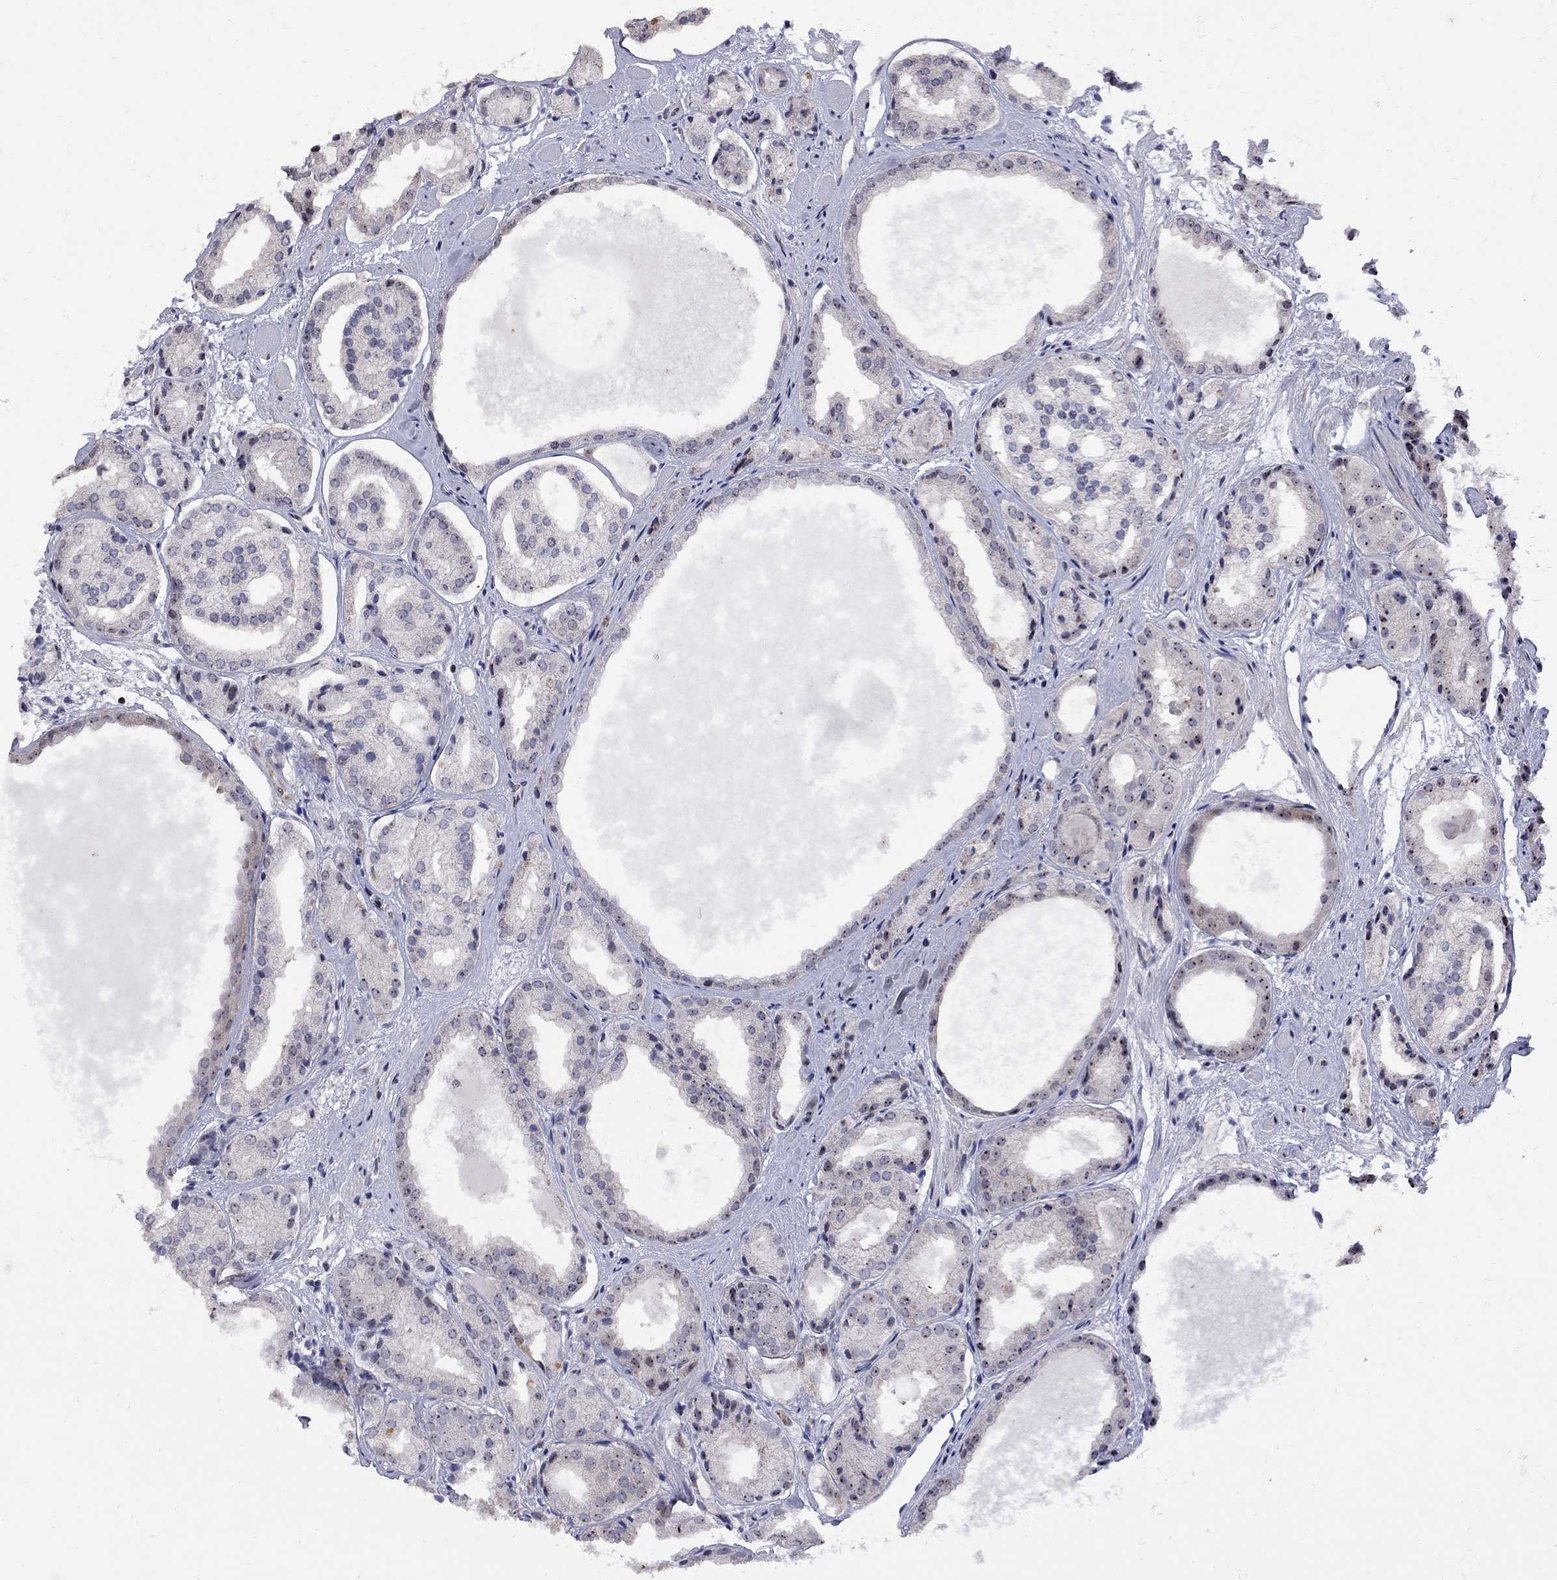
{"staining": {"intensity": "moderate", "quantity": "<25%", "location": "nuclear"}, "tissue": "prostate cancer", "cell_type": "Tumor cells", "image_type": "cancer", "snomed": [{"axis": "morphology", "description": "Adenocarcinoma, Low grade"}, {"axis": "topography", "description": "Prostate"}], "caption": "DAB immunohistochemical staining of human adenocarcinoma (low-grade) (prostate) reveals moderate nuclear protein positivity in approximately <25% of tumor cells. (DAB IHC, brown staining for protein, blue staining for nuclei).", "gene": "DHX33", "patient": {"sex": "male", "age": 69}}